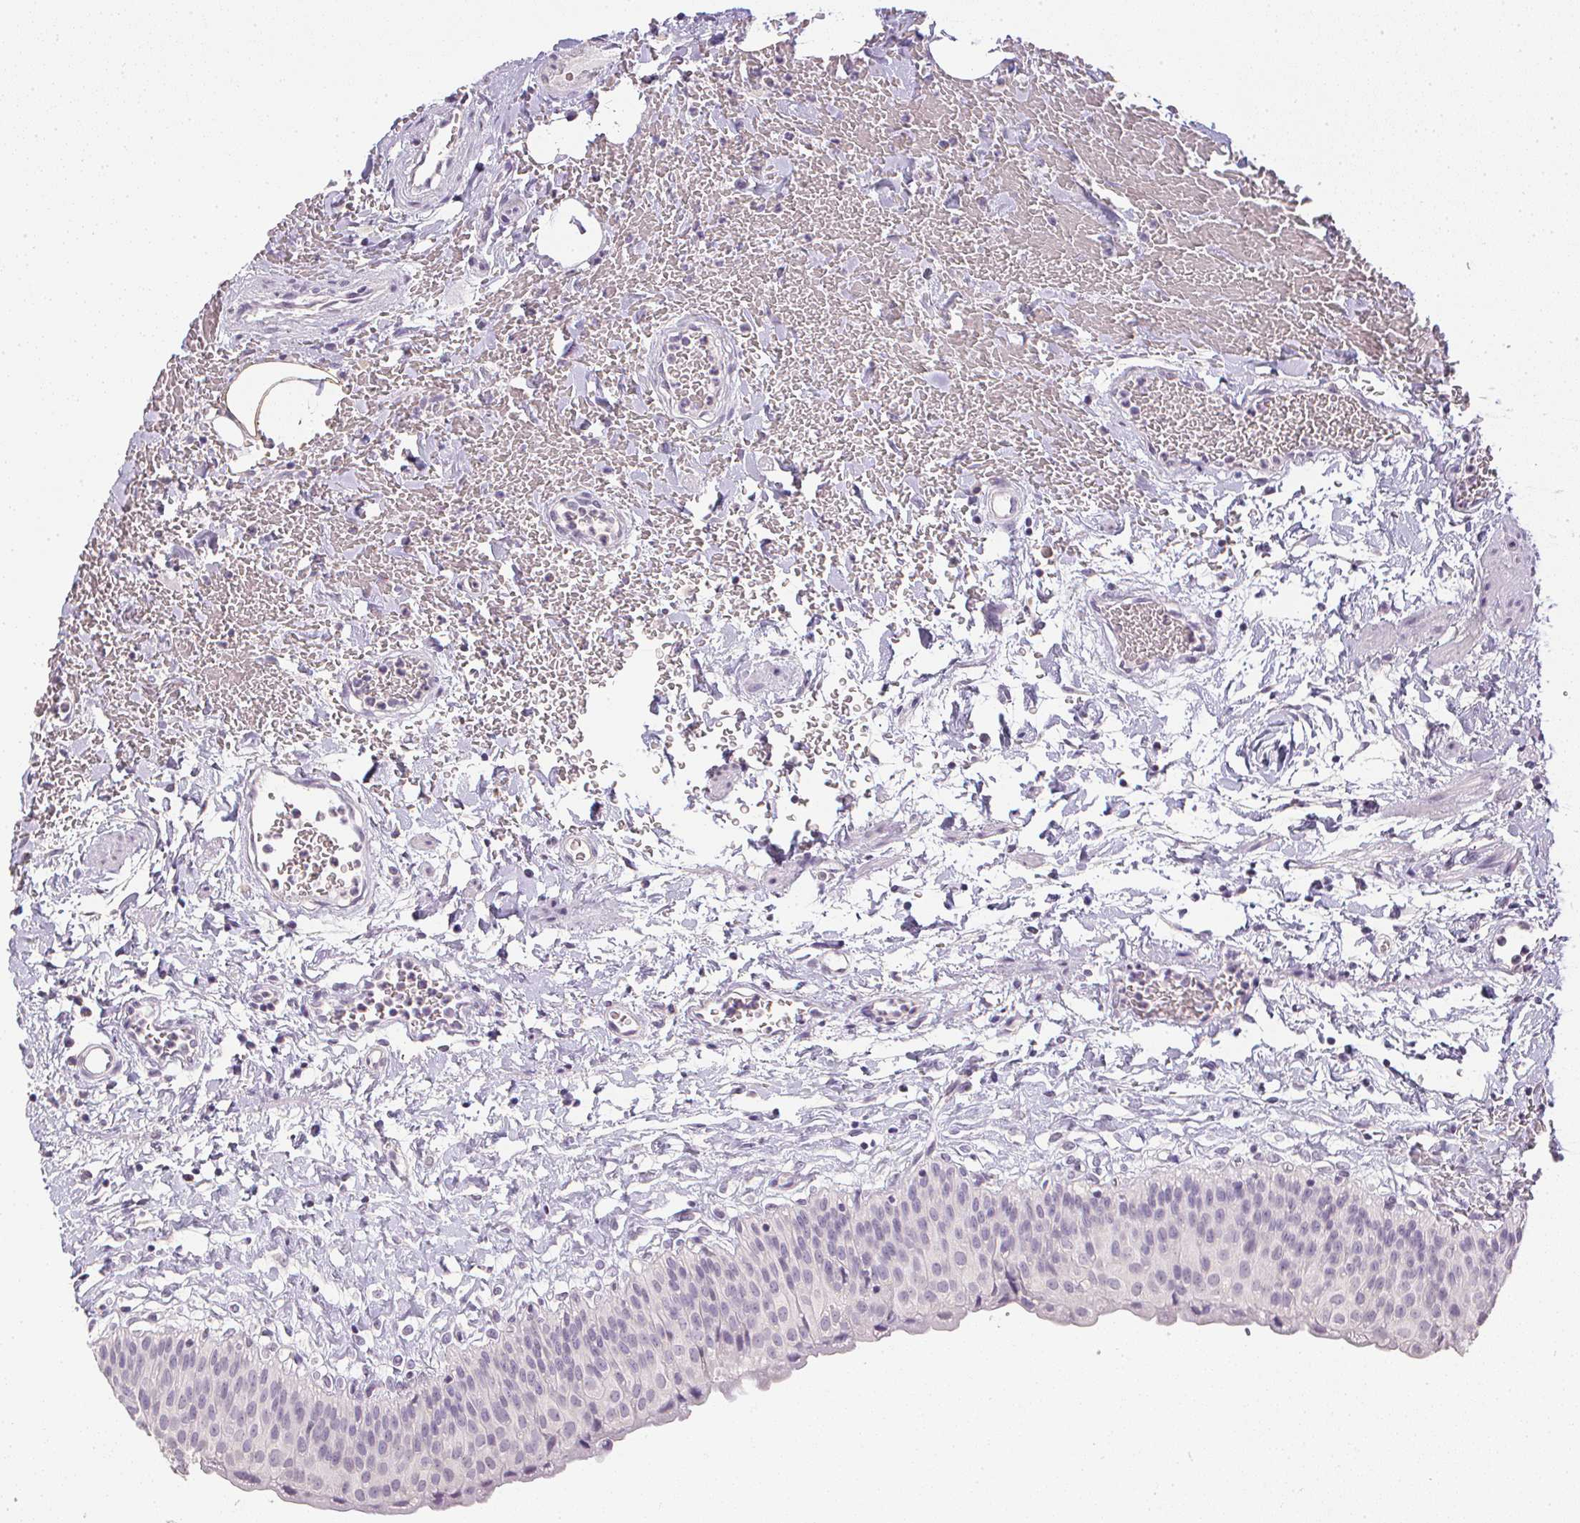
{"staining": {"intensity": "negative", "quantity": "none", "location": "none"}, "tissue": "urinary bladder", "cell_type": "Urothelial cells", "image_type": "normal", "snomed": [{"axis": "morphology", "description": "Normal tissue, NOS"}, {"axis": "topography", "description": "Urinary bladder"}], "caption": "Urothelial cells are negative for protein expression in benign human urinary bladder. (DAB immunohistochemistry, high magnification).", "gene": "PPY", "patient": {"sex": "male", "age": 55}}